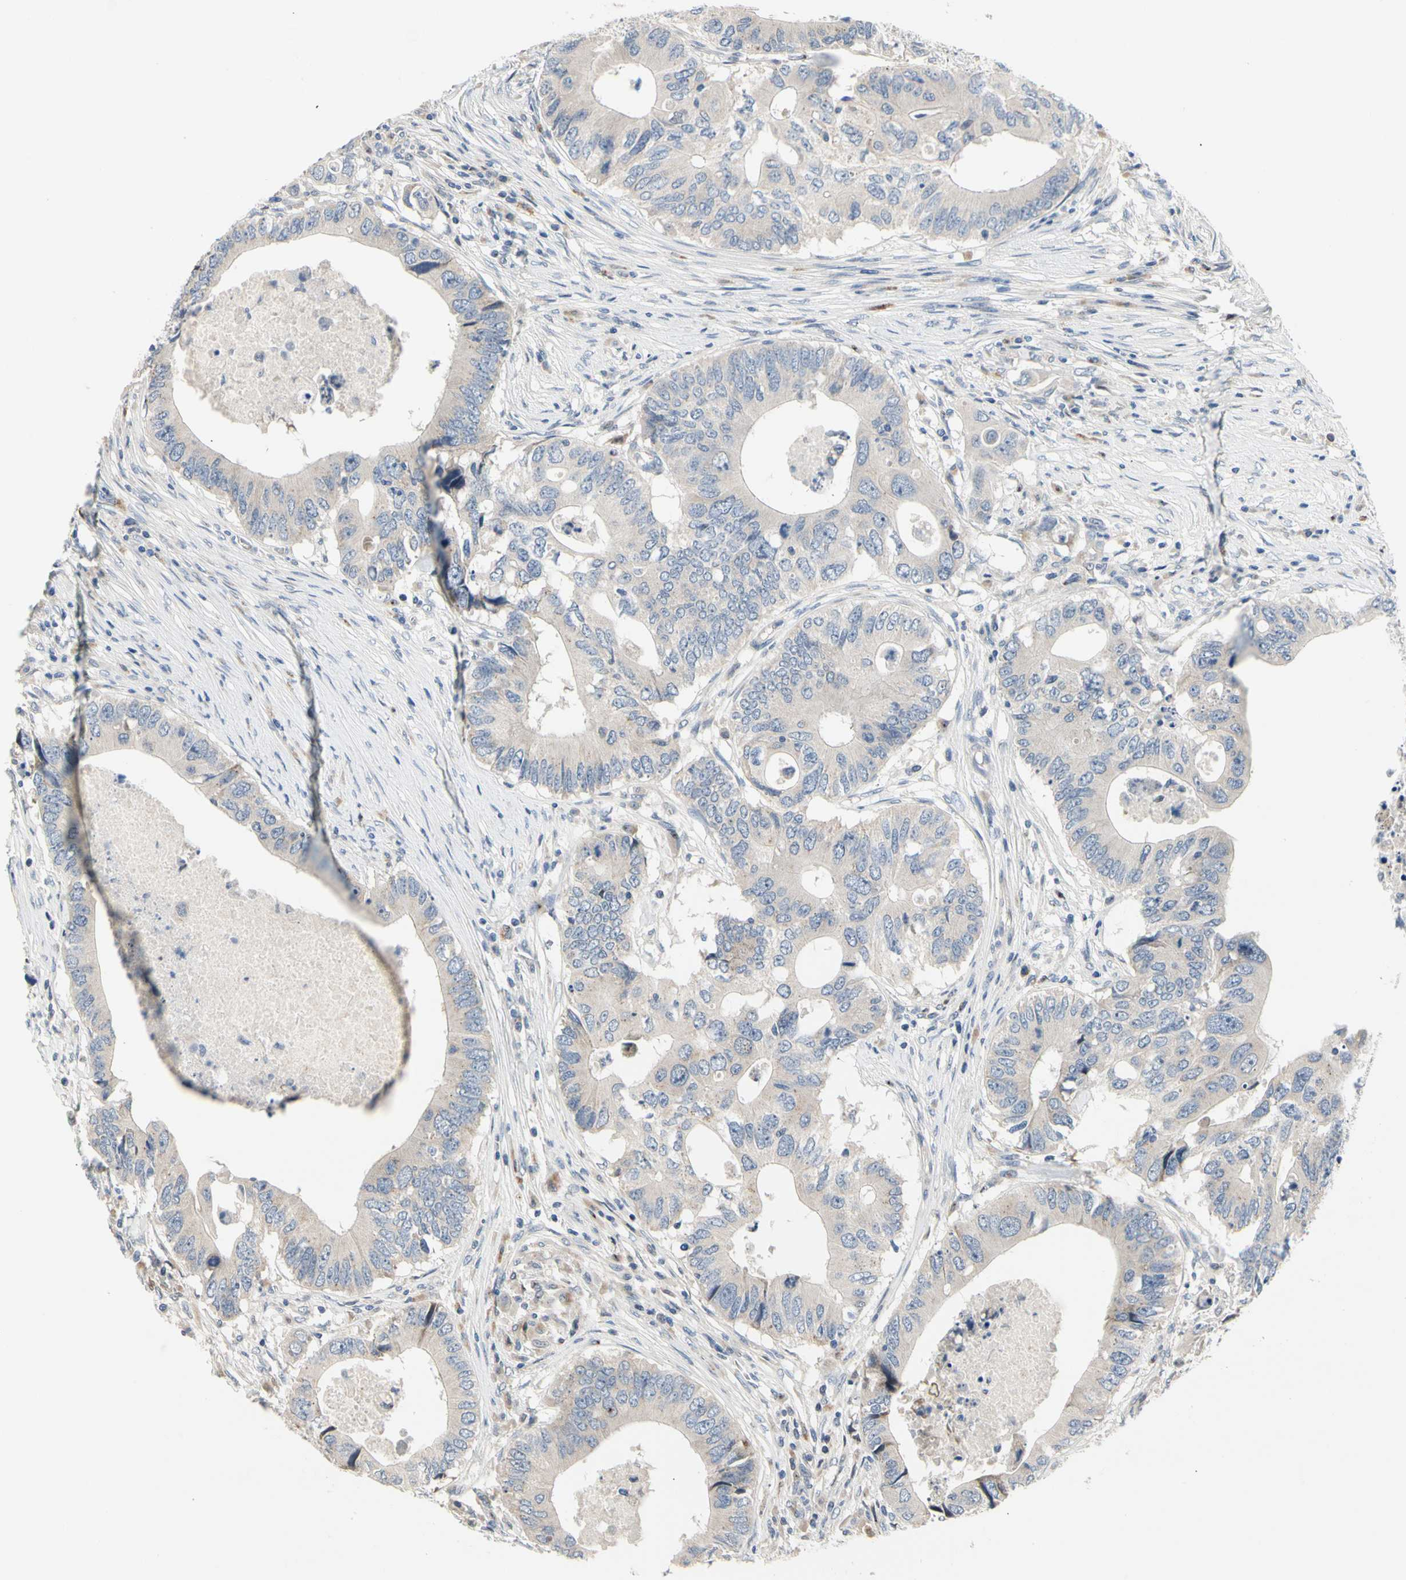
{"staining": {"intensity": "negative", "quantity": "none", "location": "none"}, "tissue": "colorectal cancer", "cell_type": "Tumor cells", "image_type": "cancer", "snomed": [{"axis": "morphology", "description": "Adenocarcinoma, NOS"}, {"axis": "topography", "description": "Colon"}], "caption": "Immunohistochemical staining of human adenocarcinoma (colorectal) shows no significant positivity in tumor cells.", "gene": "NFASC", "patient": {"sex": "male", "age": 71}}